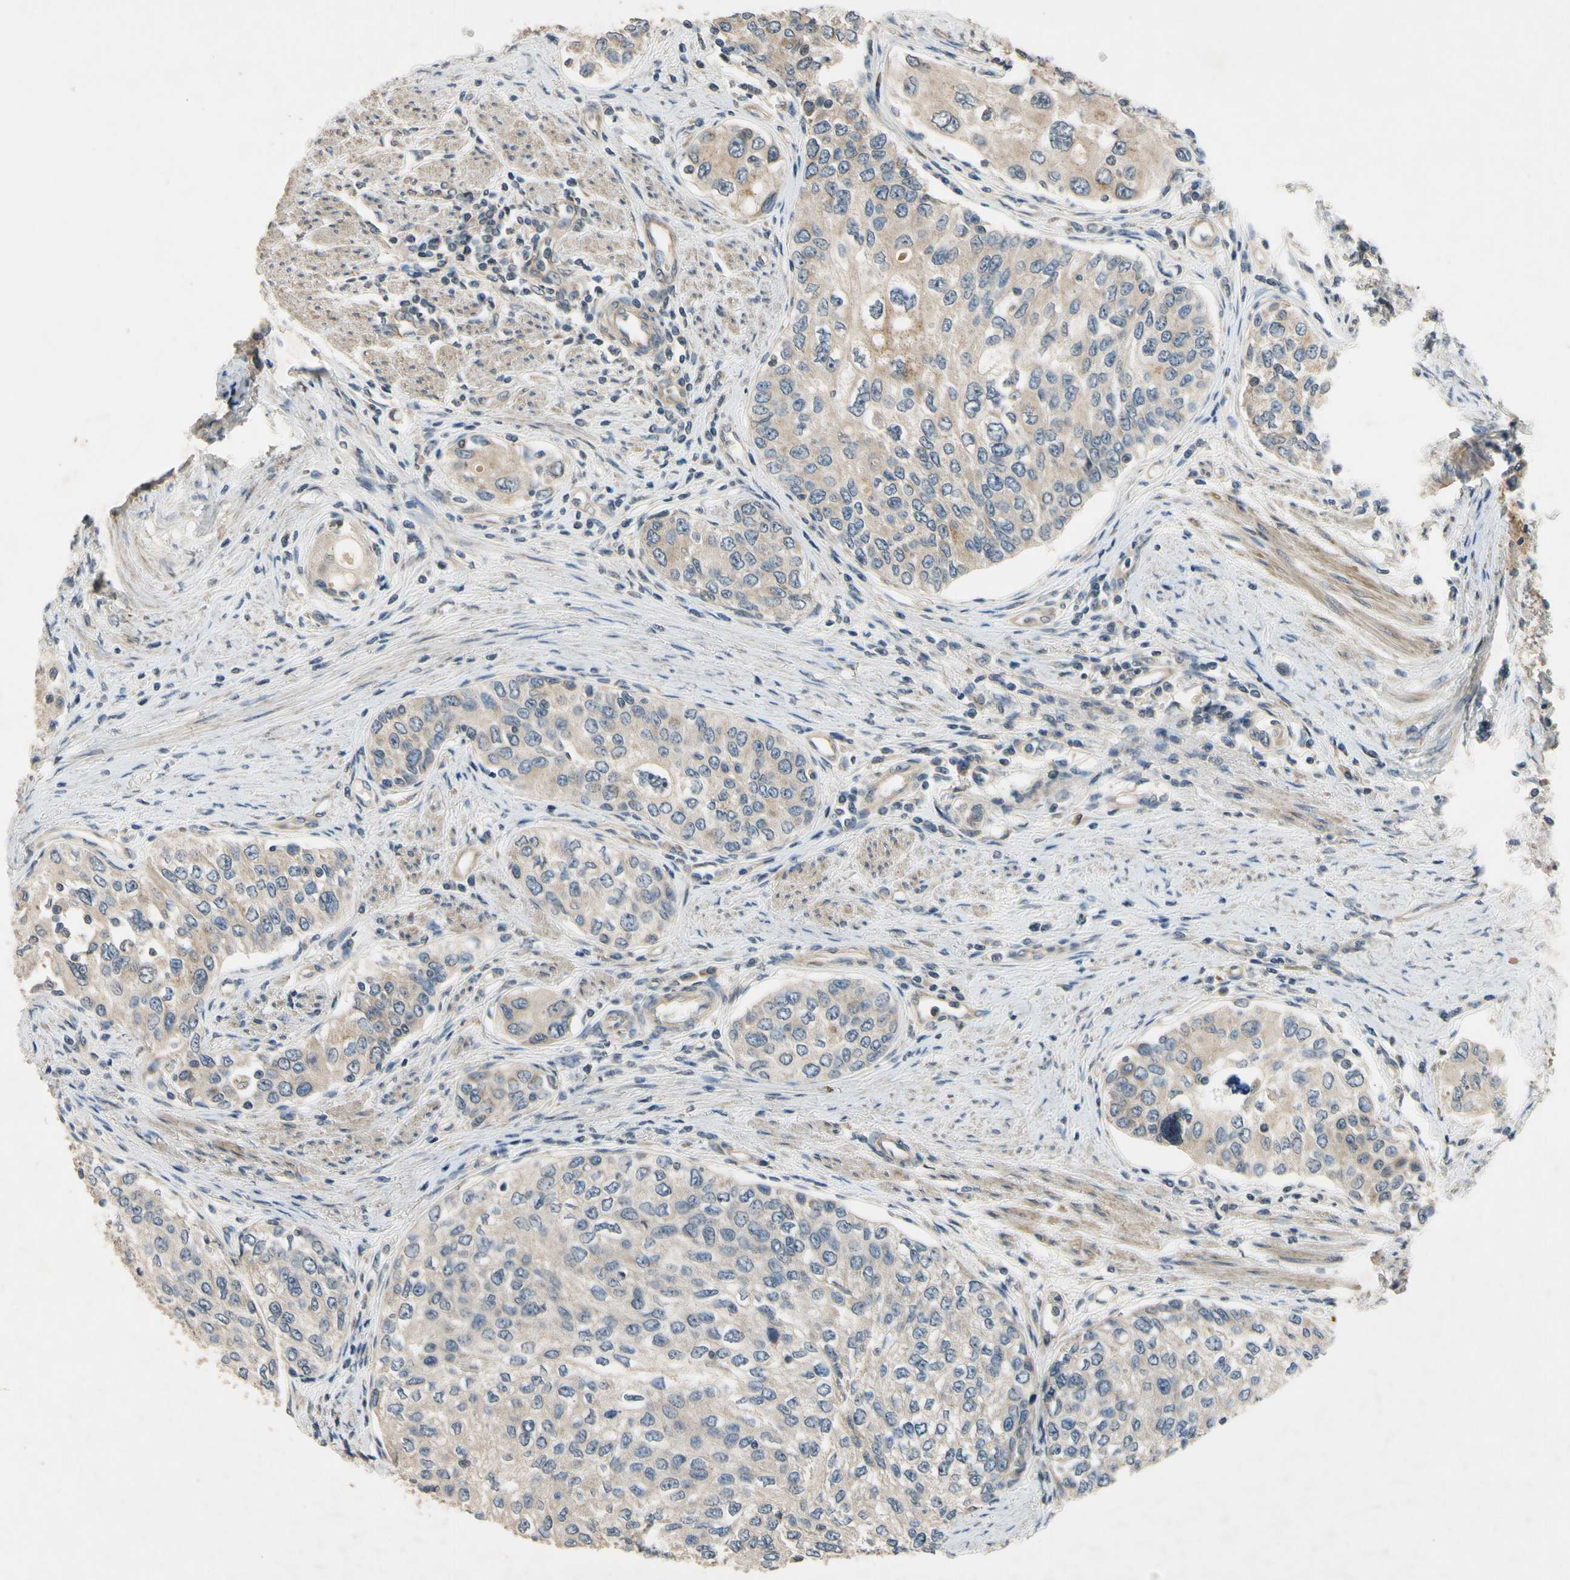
{"staining": {"intensity": "negative", "quantity": "none", "location": "none"}, "tissue": "urothelial cancer", "cell_type": "Tumor cells", "image_type": "cancer", "snomed": [{"axis": "morphology", "description": "Urothelial carcinoma, High grade"}, {"axis": "topography", "description": "Urinary bladder"}], "caption": "An image of human high-grade urothelial carcinoma is negative for staining in tumor cells.", "gene": "ALKBH3", "patient": {"sex": "female", "age": 56}}